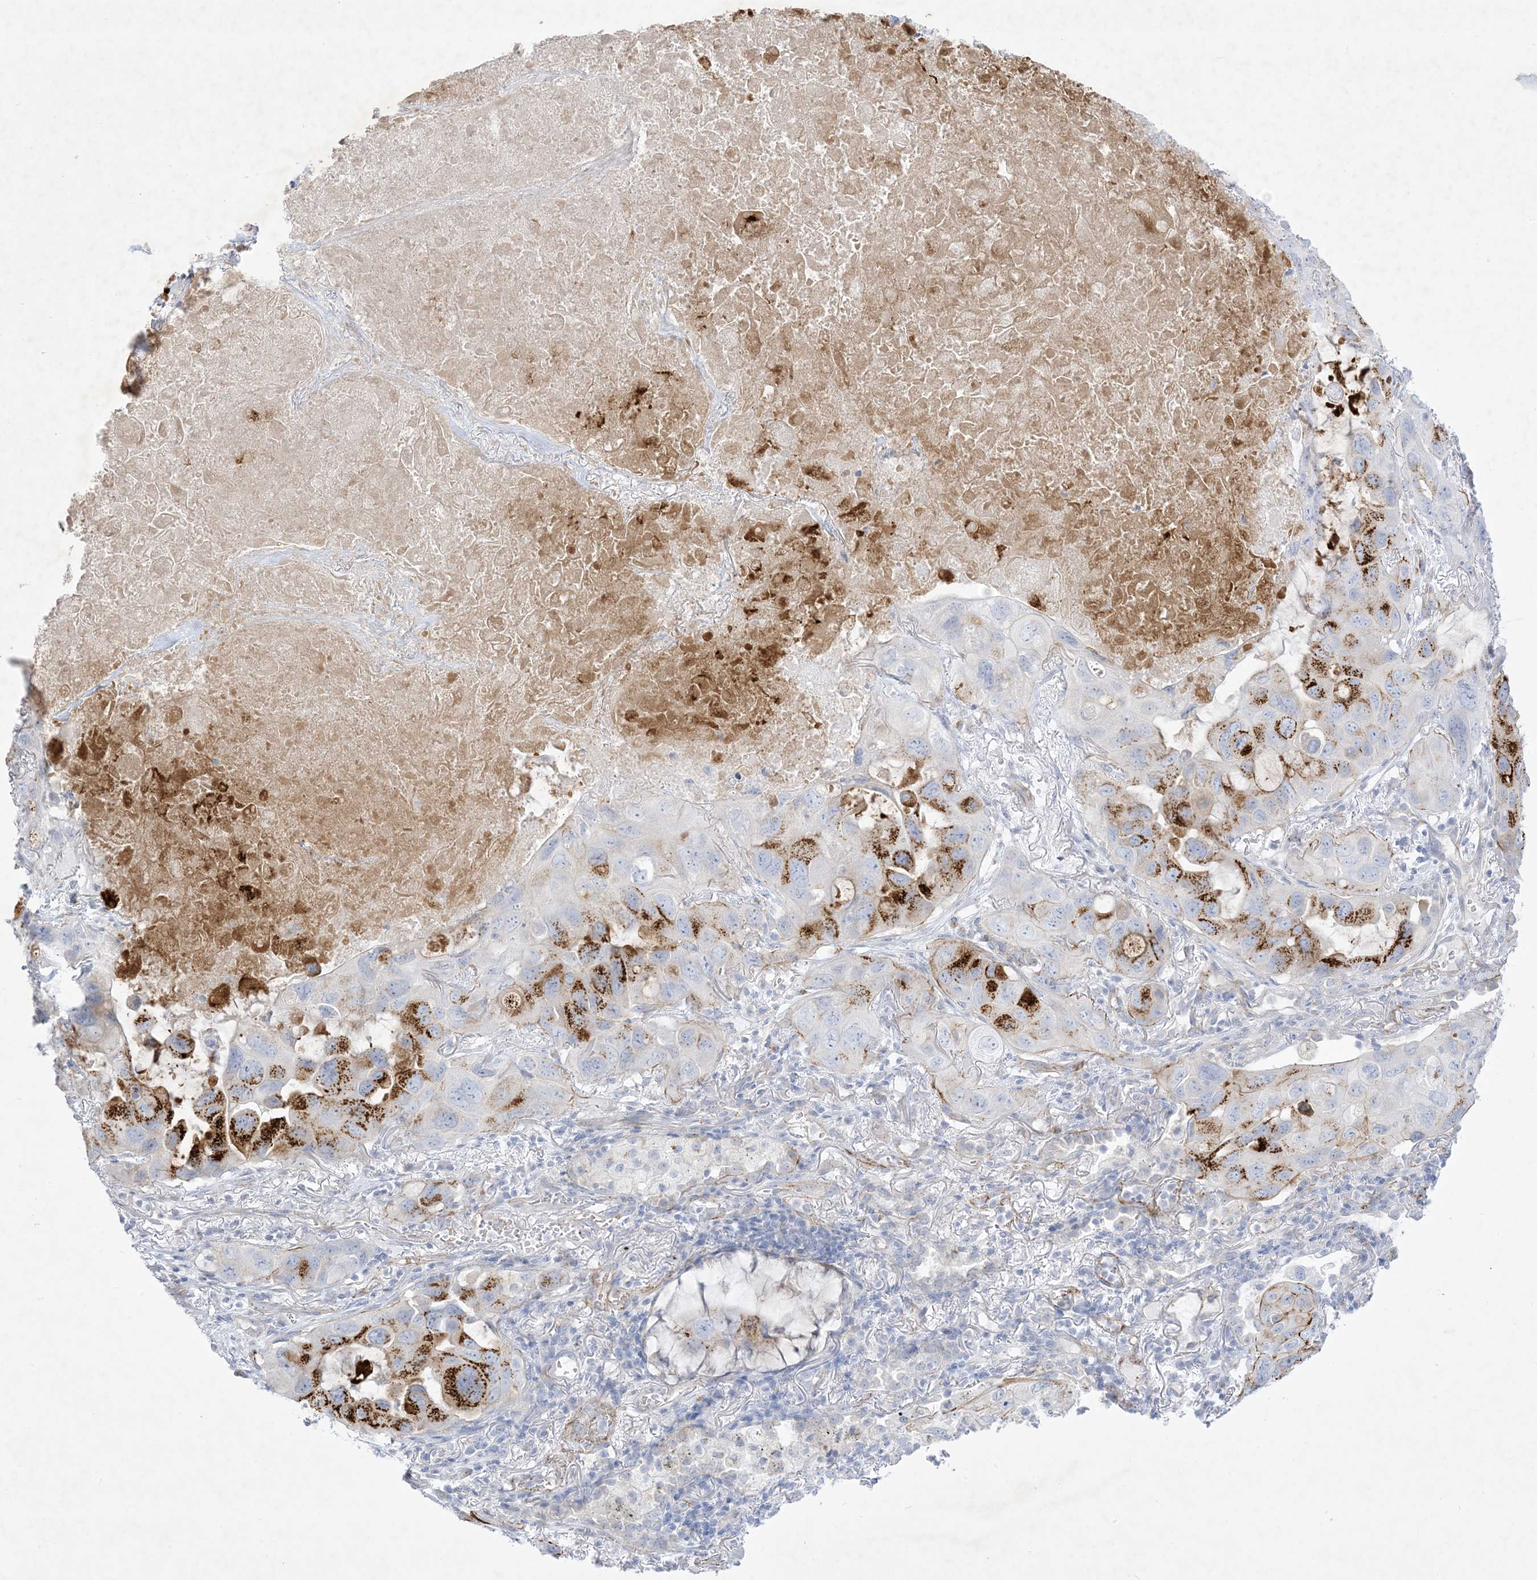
{"staining": {"intensity": "moderate", "quantity": "25%-75%", "location": "cytoplasmic/membranous"}, "tissue": "lung cancer", "cell_type": "Tumor cells", "image_type": "cancer", "snomed": [{"axis": "morphology", "description": "Squamous cell carcinoma, NOS"}, {"axis": "topography", "description": "Lung"}], "caption": "A photomicrograph showing moderate cytoplasmic/membranous positivity in approximately 25%-75% of tumor cells in lung cancer, as visualized by brown immunohistochemical staining.", "gene": "B3GNT7", "patient": {"sex": "female", "age": 73}}